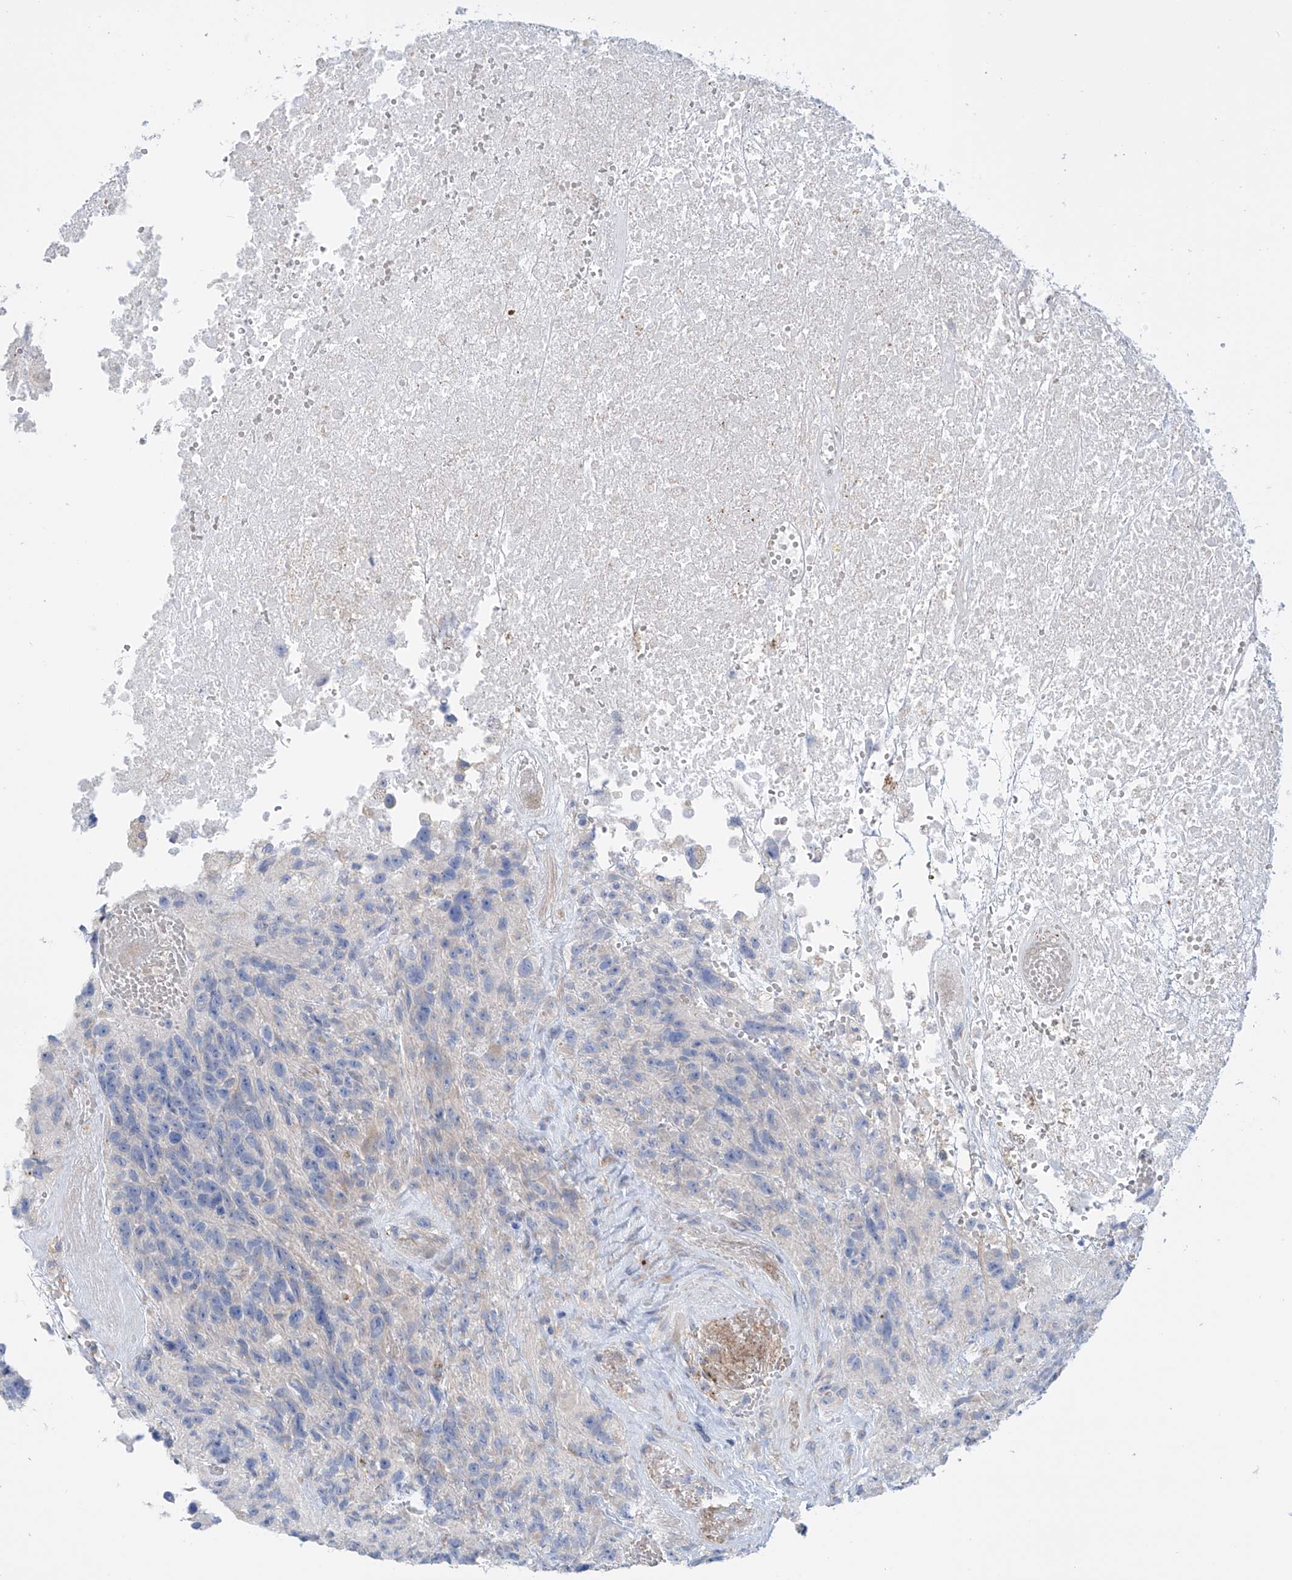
{"staining": {"intensity": "negative", "quantity": "none", "location": "none"}, "tissue": "glioma", "cell_type": "Tumor cells", "image_type": "cancer", "snomed": [{"axis": "morphology", "description": "Glioma, malignant, High grade"}, {"axis": "topography", "description": "Brain"}], "caption": "IHC micrograph of neoplastic tissue: high-grade glioma (malignant) stained with DAB exhibits no significant protein expression in tumor cells. Nuclei are stained in blue.", "gene": "TMEM209", "patient": {"sex": "male", "age": 69}}